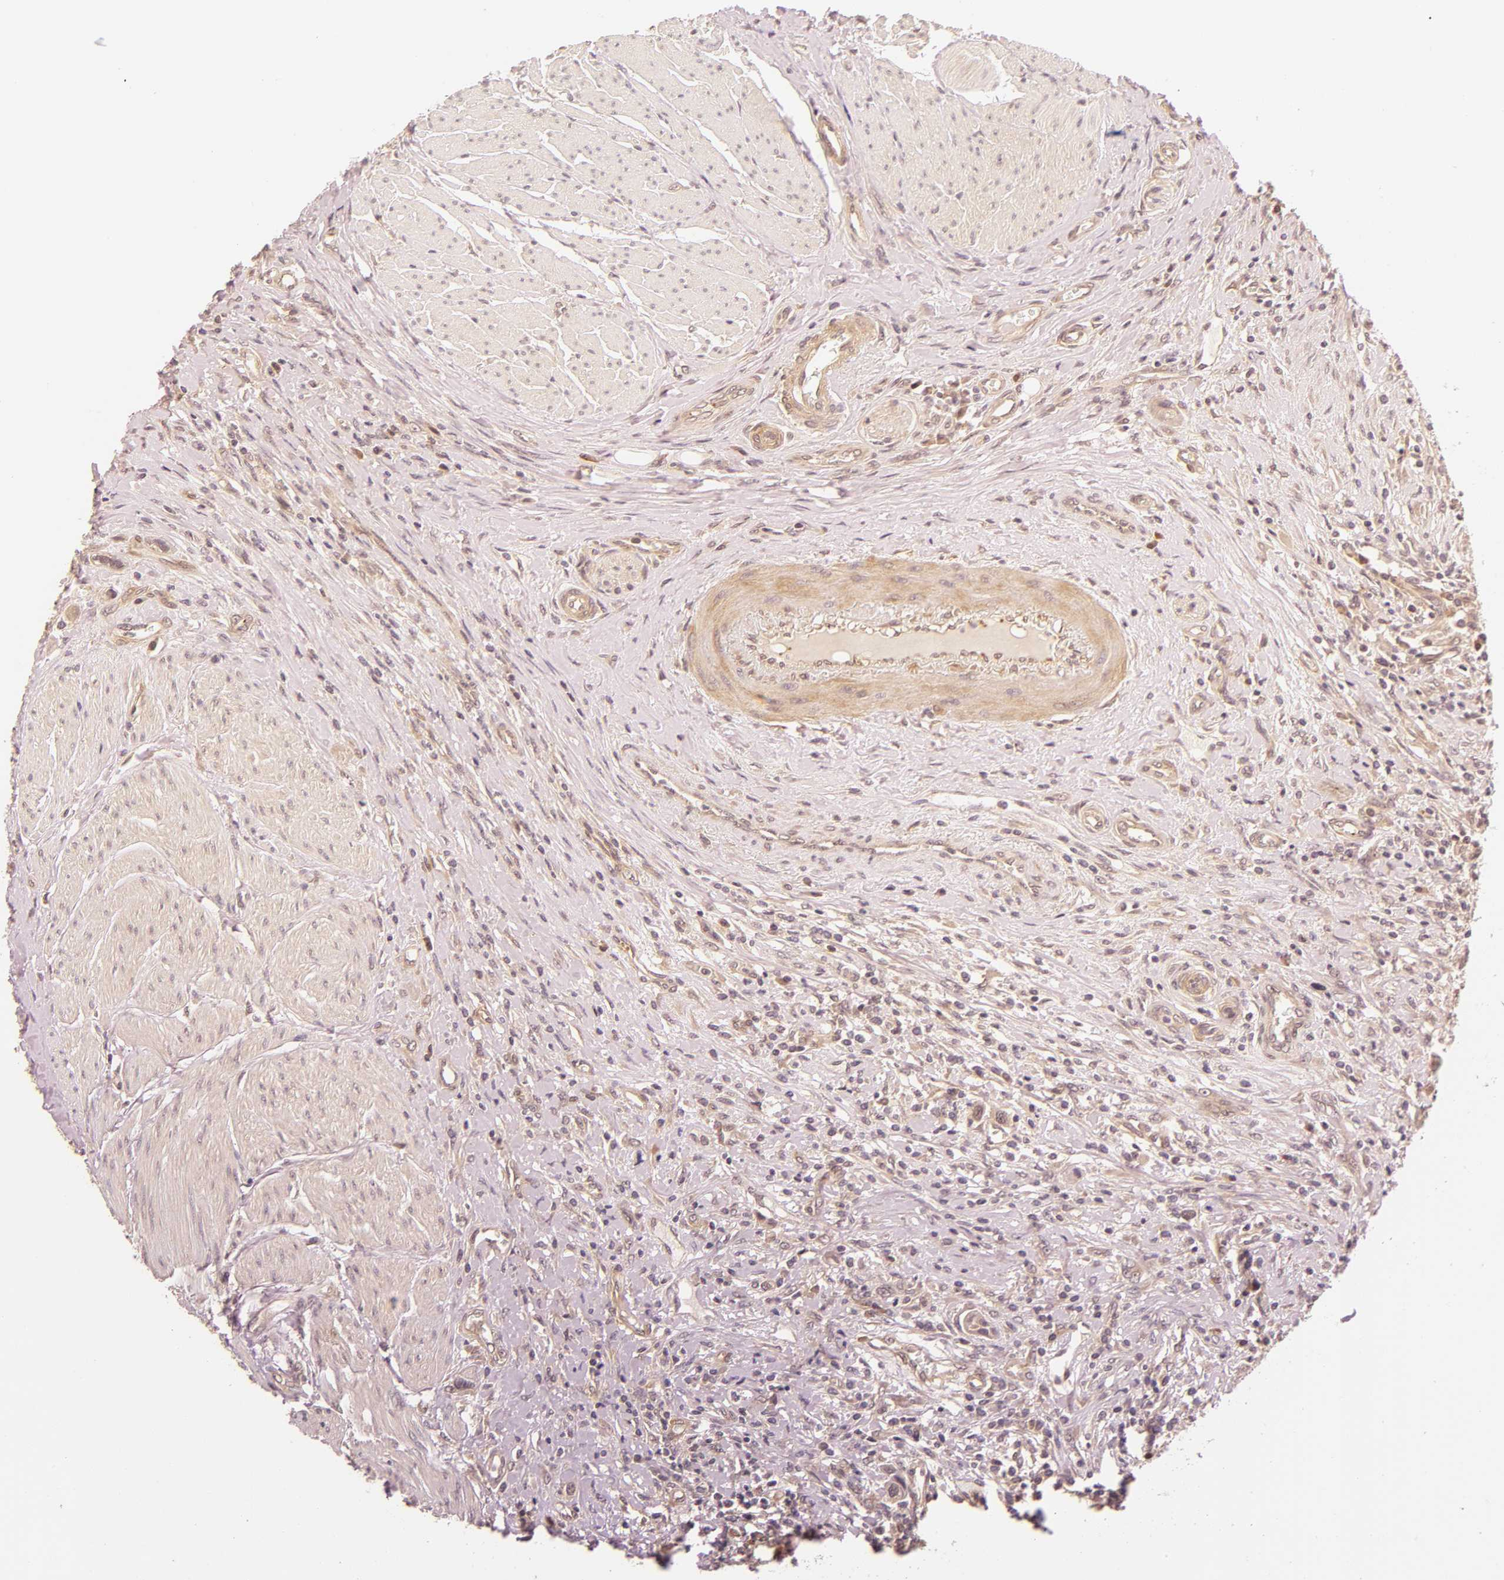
{"staining": {"intensity": "negative", "quantity": "none", "location": "none"}, "tissue": "urothelial cancer", "cell_type": "Tumor cells", "image_type": "cancer", "snomed": [{"axis": "morphology", "description": "Urothelial carcinoma, High grade"}, {"axis": "topography", "description": "Urinary bladder"}], "caption": "Tumor cells show no significant protein expression in high-grade urothelial carcinoma.", "gene": "PDE5A", "patient": {"sex": "male", "age": 50}}